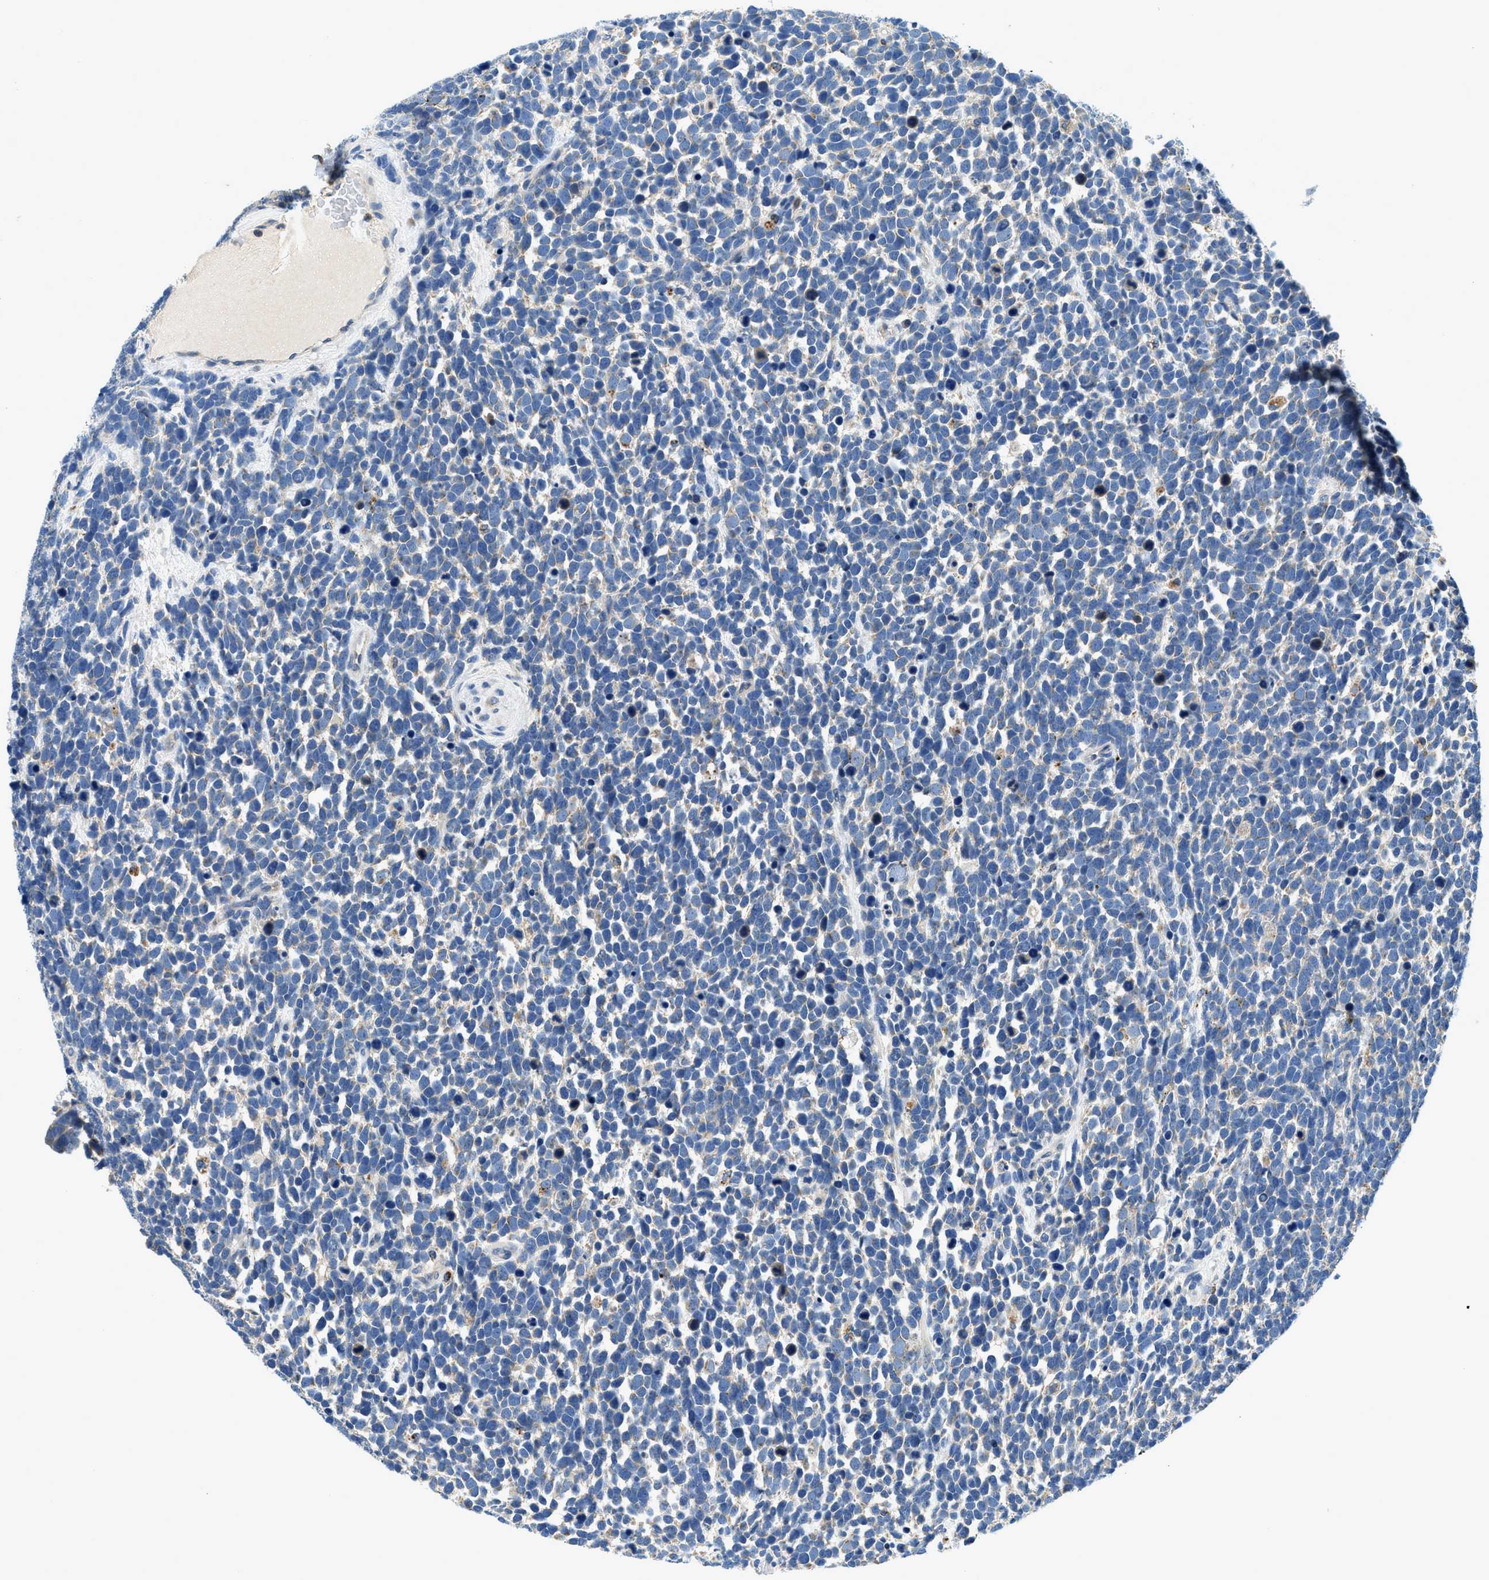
{"staining": {"intensity": "negative", "quantity": "none", "location": "none"}, "tissue": "urothelial cancer", "cell_type": "Tumor cells", "image_type": "cancer", "snomed": [{"axis": "morphology", "description": "Urothelial carcinoma, High grade"}, {"axis": "topography", "description": "Urinary bladder"}], "caption": "An image of urothelial cancer stained for a protein exhibits no brown staining in tumor cells. (Stains: DAB immunohistochemistry (IHC) with hematoxylin counter stain, Microscopy: brightfield microscopy at high magnification).", "gene": "ADGRE3", "patient": {"sex": "female", "age": 82}}